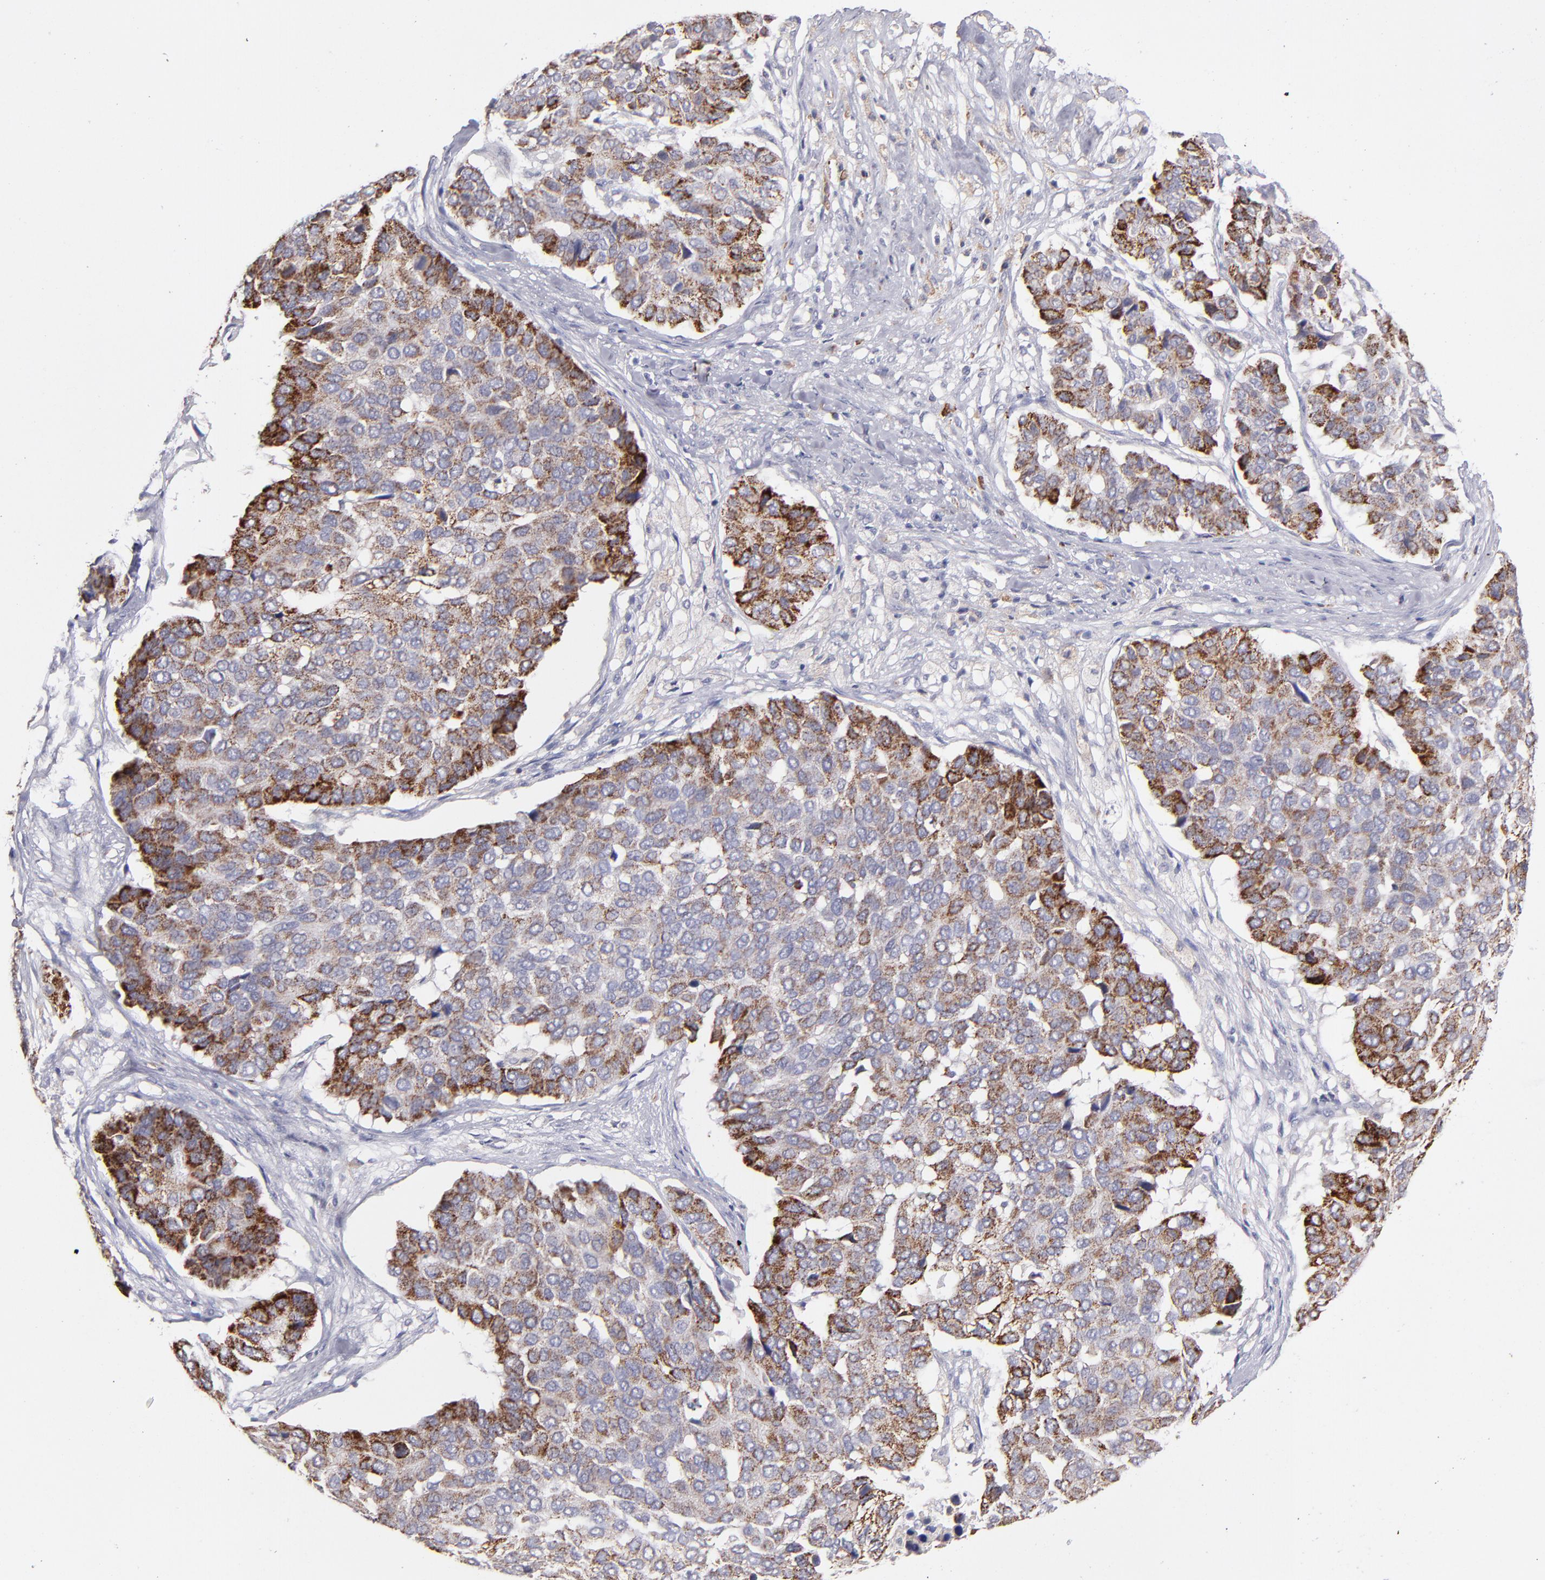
{"staining": {"intensity": "strong", "quantity": "25%-75%", "location": "cytoplasmic/membranous"}, "tissue": "pancreatic cancer", "cell_type": "Tumor cells", "image_type": "cancer", "snomed": [{"axis": "morphology", "description": "Adenocarcinoma, NOS"}, {"axis": "topography", "description": "Pancreas"}], "caption": "Tumor cells demonstrate high levels of strong cytoplasmic/membranous staining in about 25%-75% of cells in adenocarcinoma (pancreatic).", "gene": "GLDC", "patient": {"sex": "male", "age": 50}}